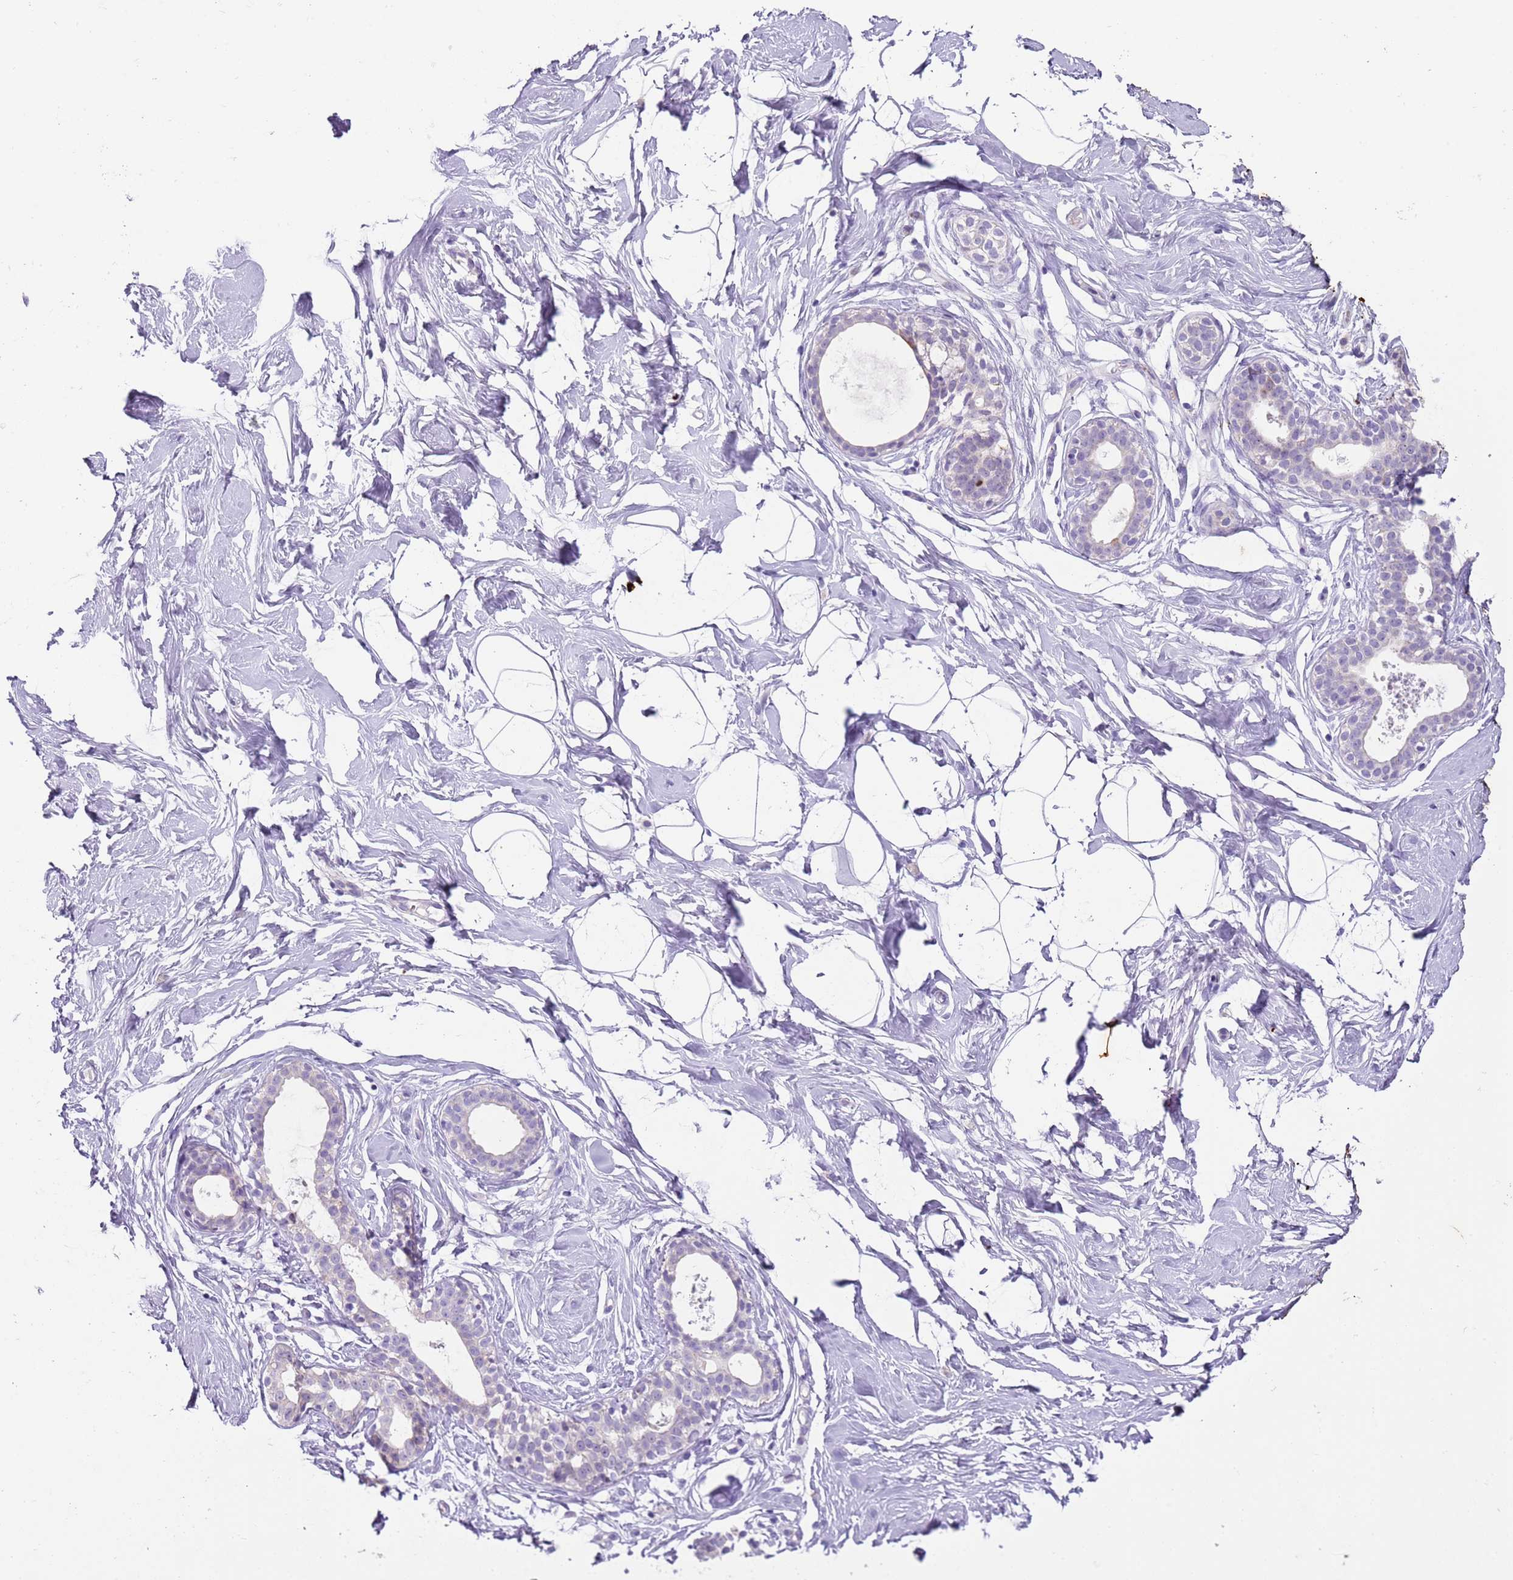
{"staining": {"intensity": "negative", "quantity": "none", "location": "none"}, "tissue": "breast", "cell_type": "Adipocytes", "image_type": "normal", "snomed": [{"axis": "morphology", "description": "Normal tissue, NOS"}, {"axis": "morphology", "description": "Adenoma, NOS"}, {"axis": "topography", "description": "Breast"}], "caption": "A micrograph of breast stained for a protein shows no brown staining in adipocytes. (Stains: DAB (3,3'-diaminobenzidine) immunohistochemistry with hematoxylin counter stain, Microscopy: brightfield microscopy at high magnification).", "gene": "C2CD3", "patient": {"sex": "female", "age": 23}}